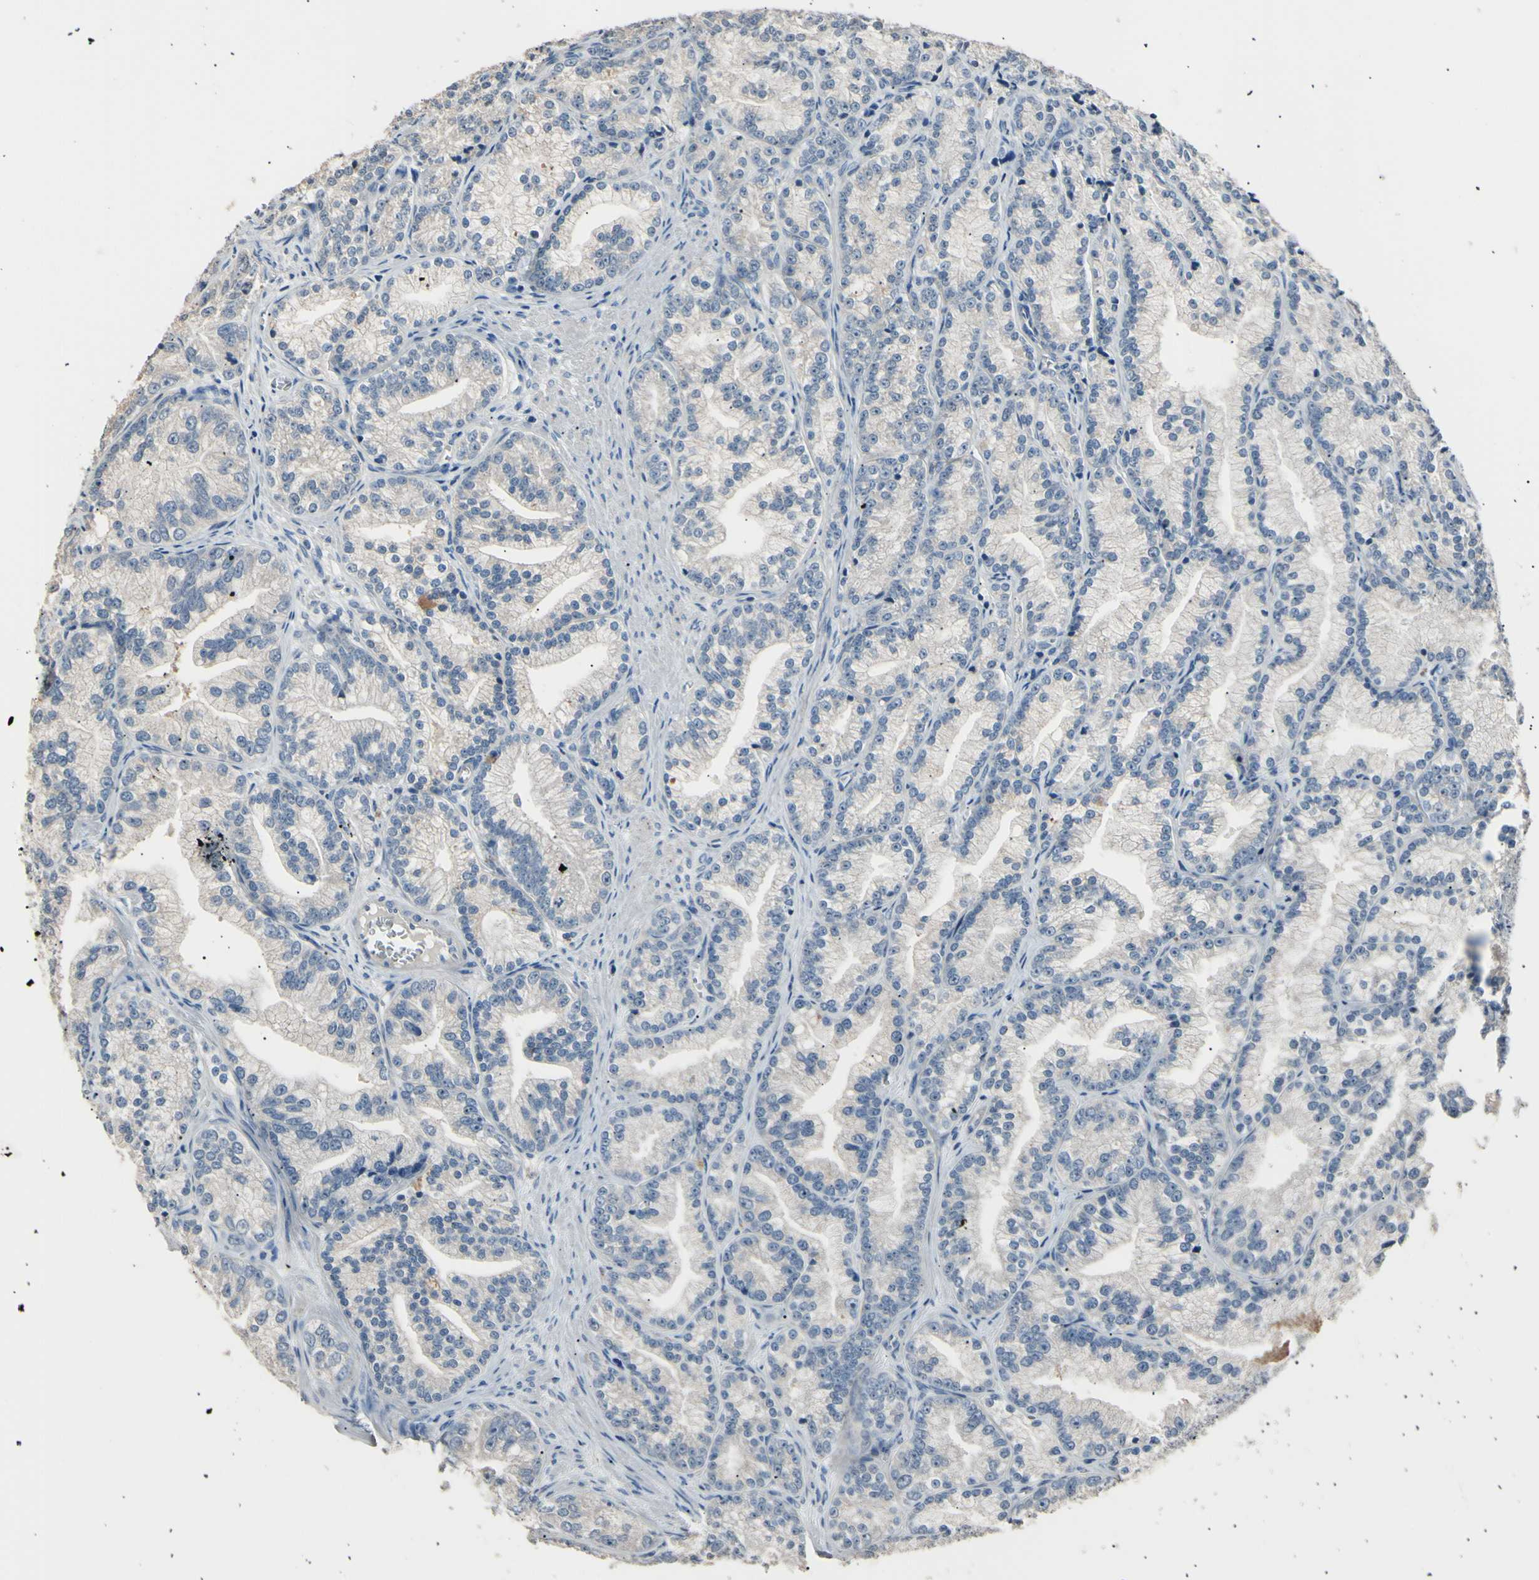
{"staining": {"intensity": "negative", "quantity": "none", "location": "none"}, "tissue": "prostate cancer", "cell_type": "Tumor cells", "image_type": "cancer", "snomed": [{"axis": "morphology", "description": "Adenocarcinoma, Low grade"}, {"axis": "topography", "description": "Prostate"}], "caption": "Prostate adenocarcinoma (low-grade) stained for a protein using IHC displays no positivity tumor cells.", "gene": "LDLR", "patient": {"sex": "male", "age": 89}}